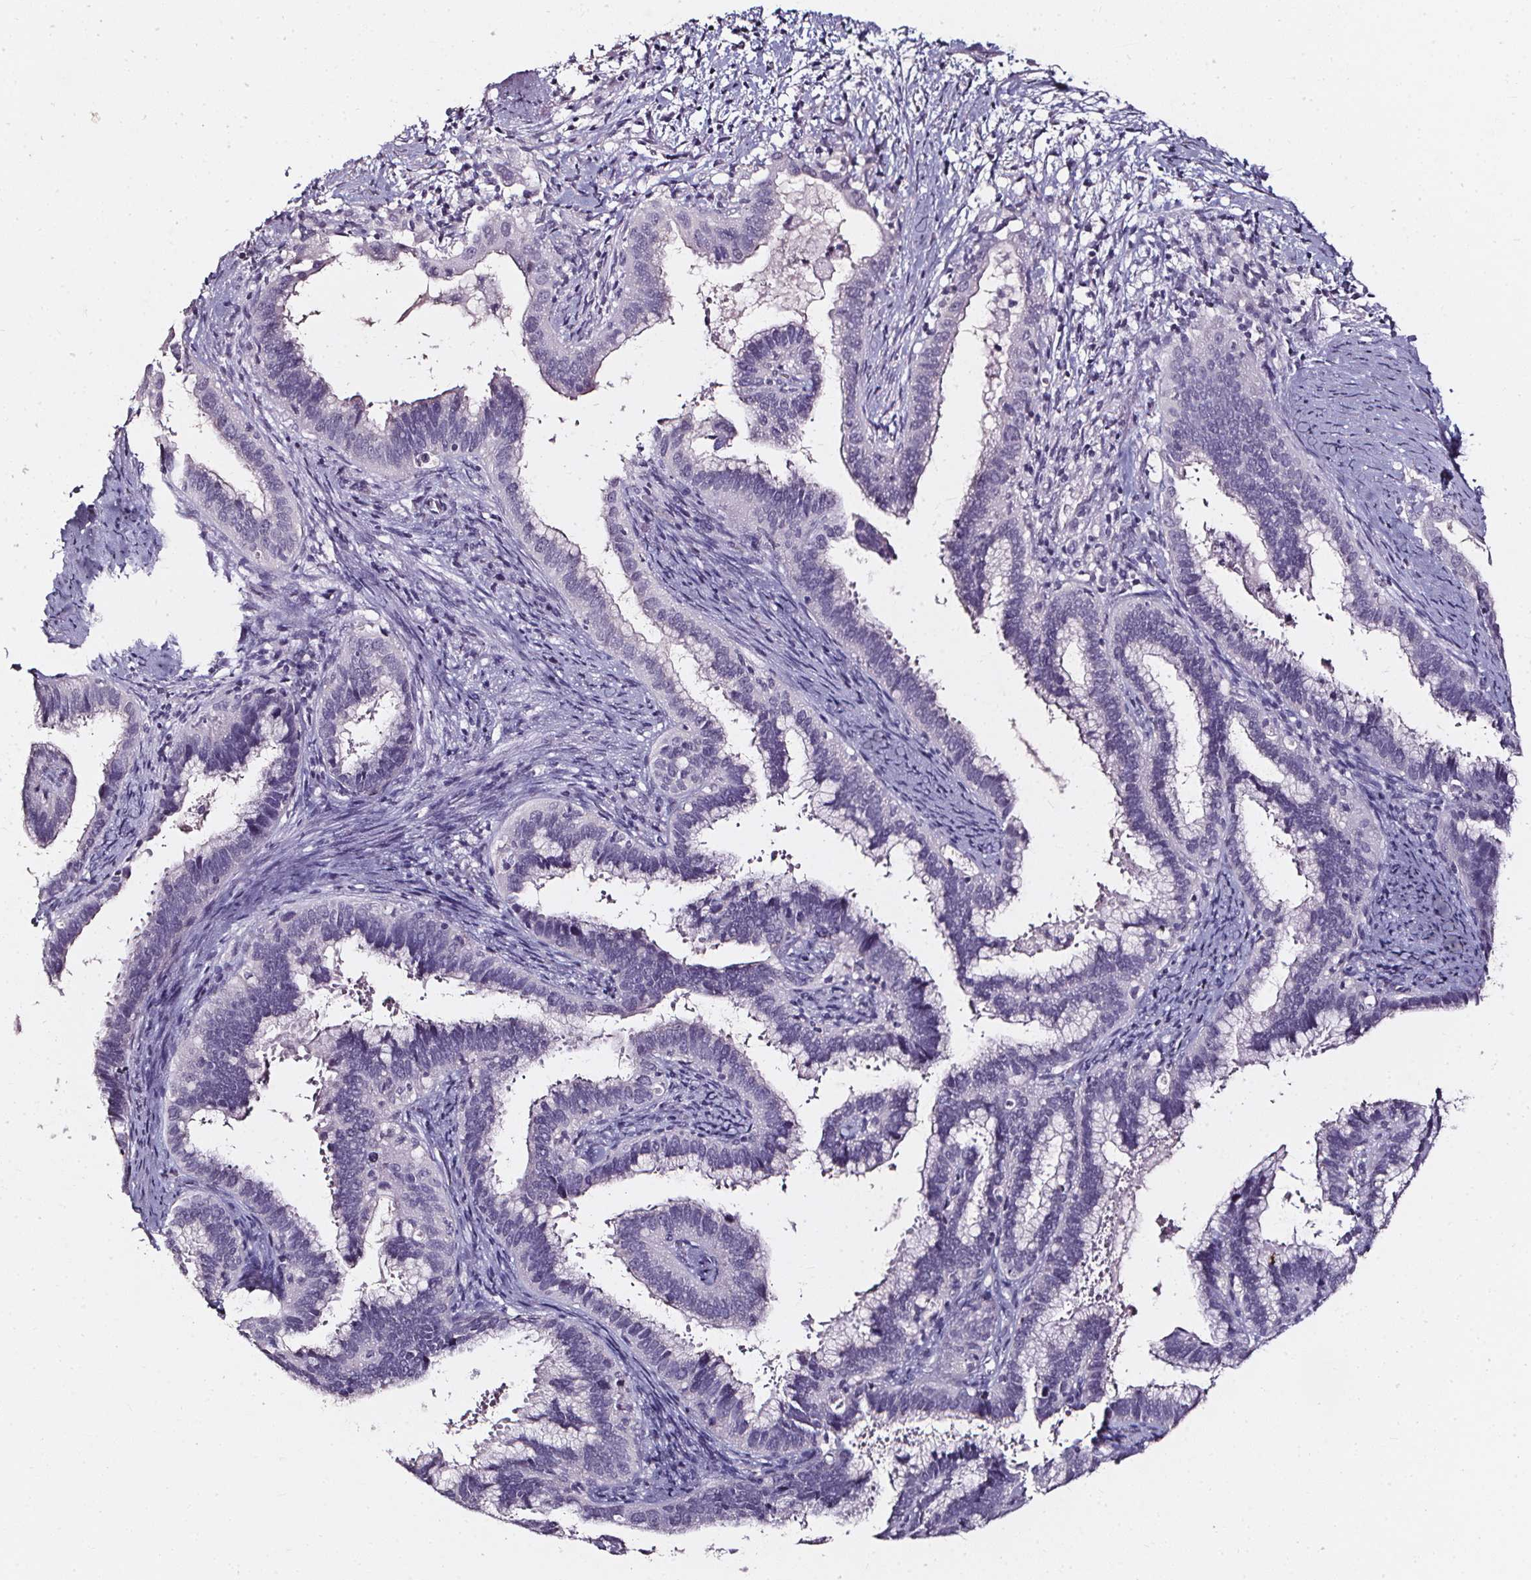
{"staining": {"intensity": "negative", "quantity": "none", "location": "none"}, "tissue": "cervical cancer", "cell_type": "Tumor cells", "image_type": "cancer", "snomed": [{"axis": "morphology", "description": "Adenocarcinoma, NOS"}, {"axis": "topography", "description": "Cervix"}], "caption": "Adenocarcinoma (cervical) stained for a protein using immunohistochemistry demonstrates no staining tumor cells.", "gene": "DEFA5", "patient": {"sex": "female", "age": 56}}